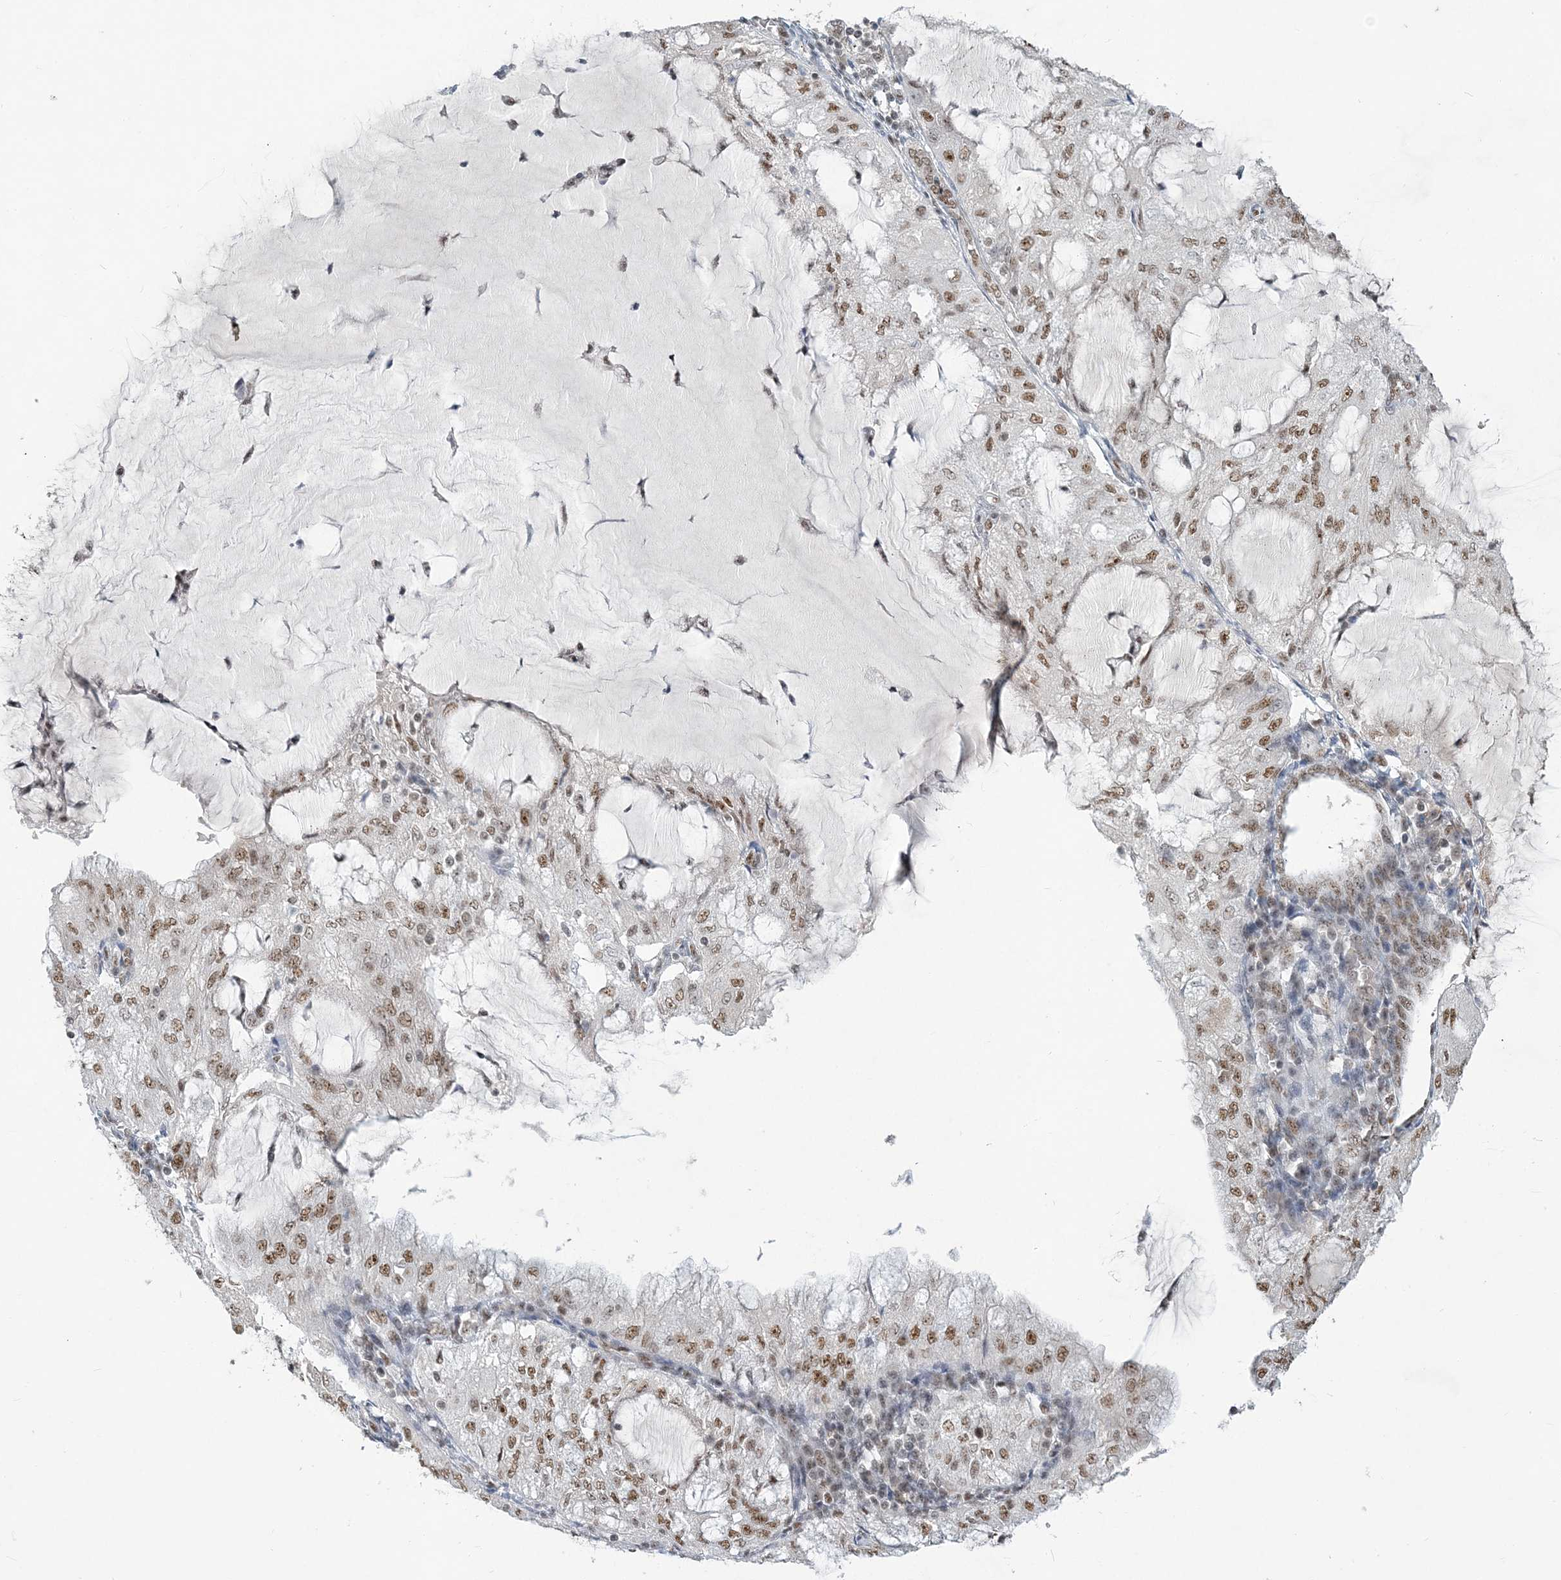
{"staining": {"intensity": "moderate", "quantity": ">75%", "location": "nuclear"}, "tissue": "endometrial cancer", "cell_type": "Tumor cells", "image_type": "cancer", "snomed": [{"axis": "morphology", "description": "Adenocarcinoma, NOS"}, {"axis": "topography", "description": "Endometrium"}], "caption": "High-power microscopy captured an immunohistochemistry (IHC) micrograph of endometrial adenocarcinoma, revealing moderate nuclear staining in approximately >75% of tumor cells.", "gene": "PLRG1", "patient": {"sex": "female", "age": 81}}